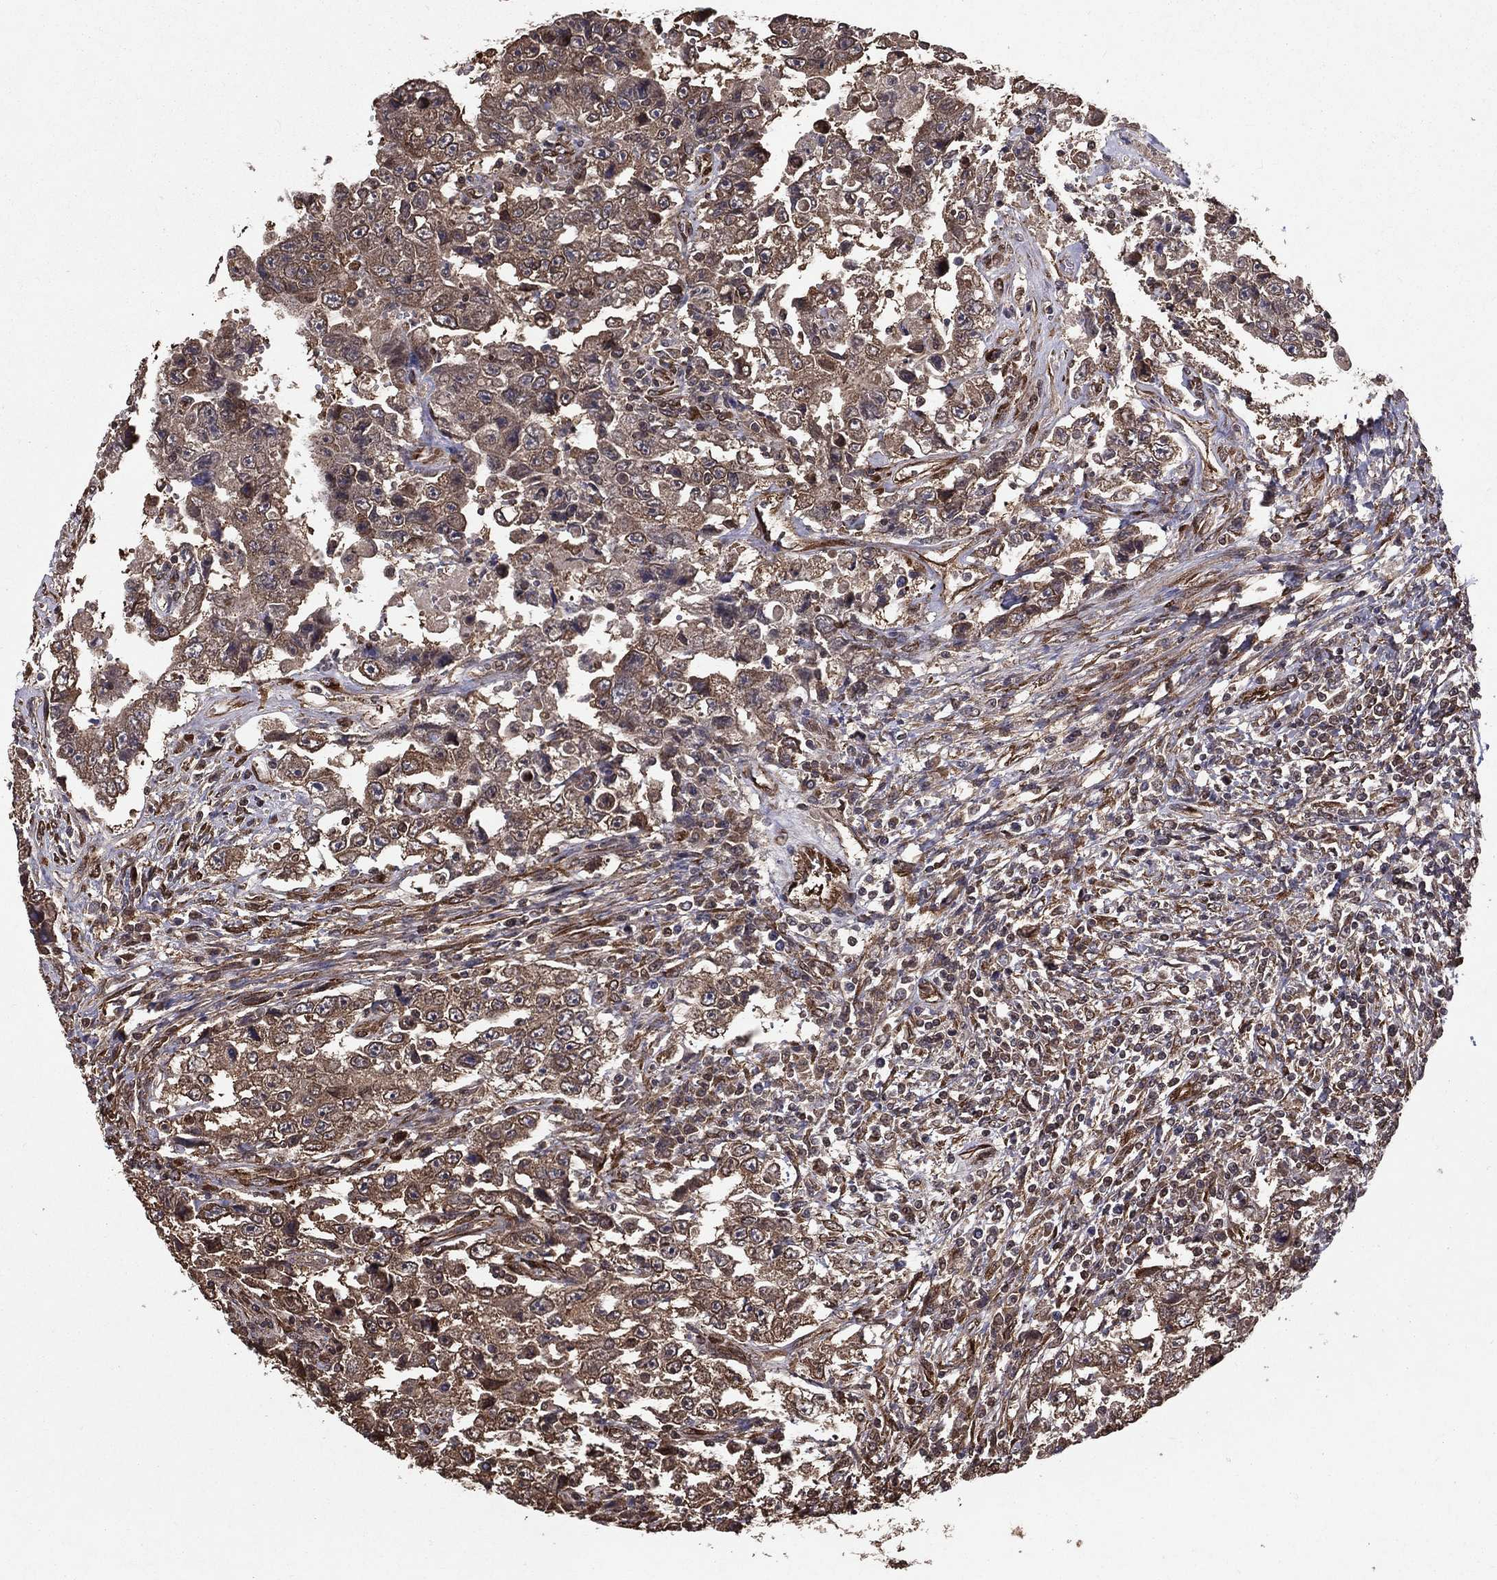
{"staining": {"intensity": "weak", "quantity": ">75%", "location": "cytoplasmic/membranous"}, "tissue": "testis cancer", "cell_type": "Tumor cells", "image_type": "cancer", "snomed": [{"axis": "morphology", "description": "Carcinoma, Embryonal, NOS"}, {"axis": "topography", "description": "Testis"}], "caption": "Tumor cells exhibit low levels of weak cytoplasmic/membranous staining in about >75% of cells in testis embryonal carcinoma.", "gene": "CERS2", "patient": {"sex": "male", "age": 26}}